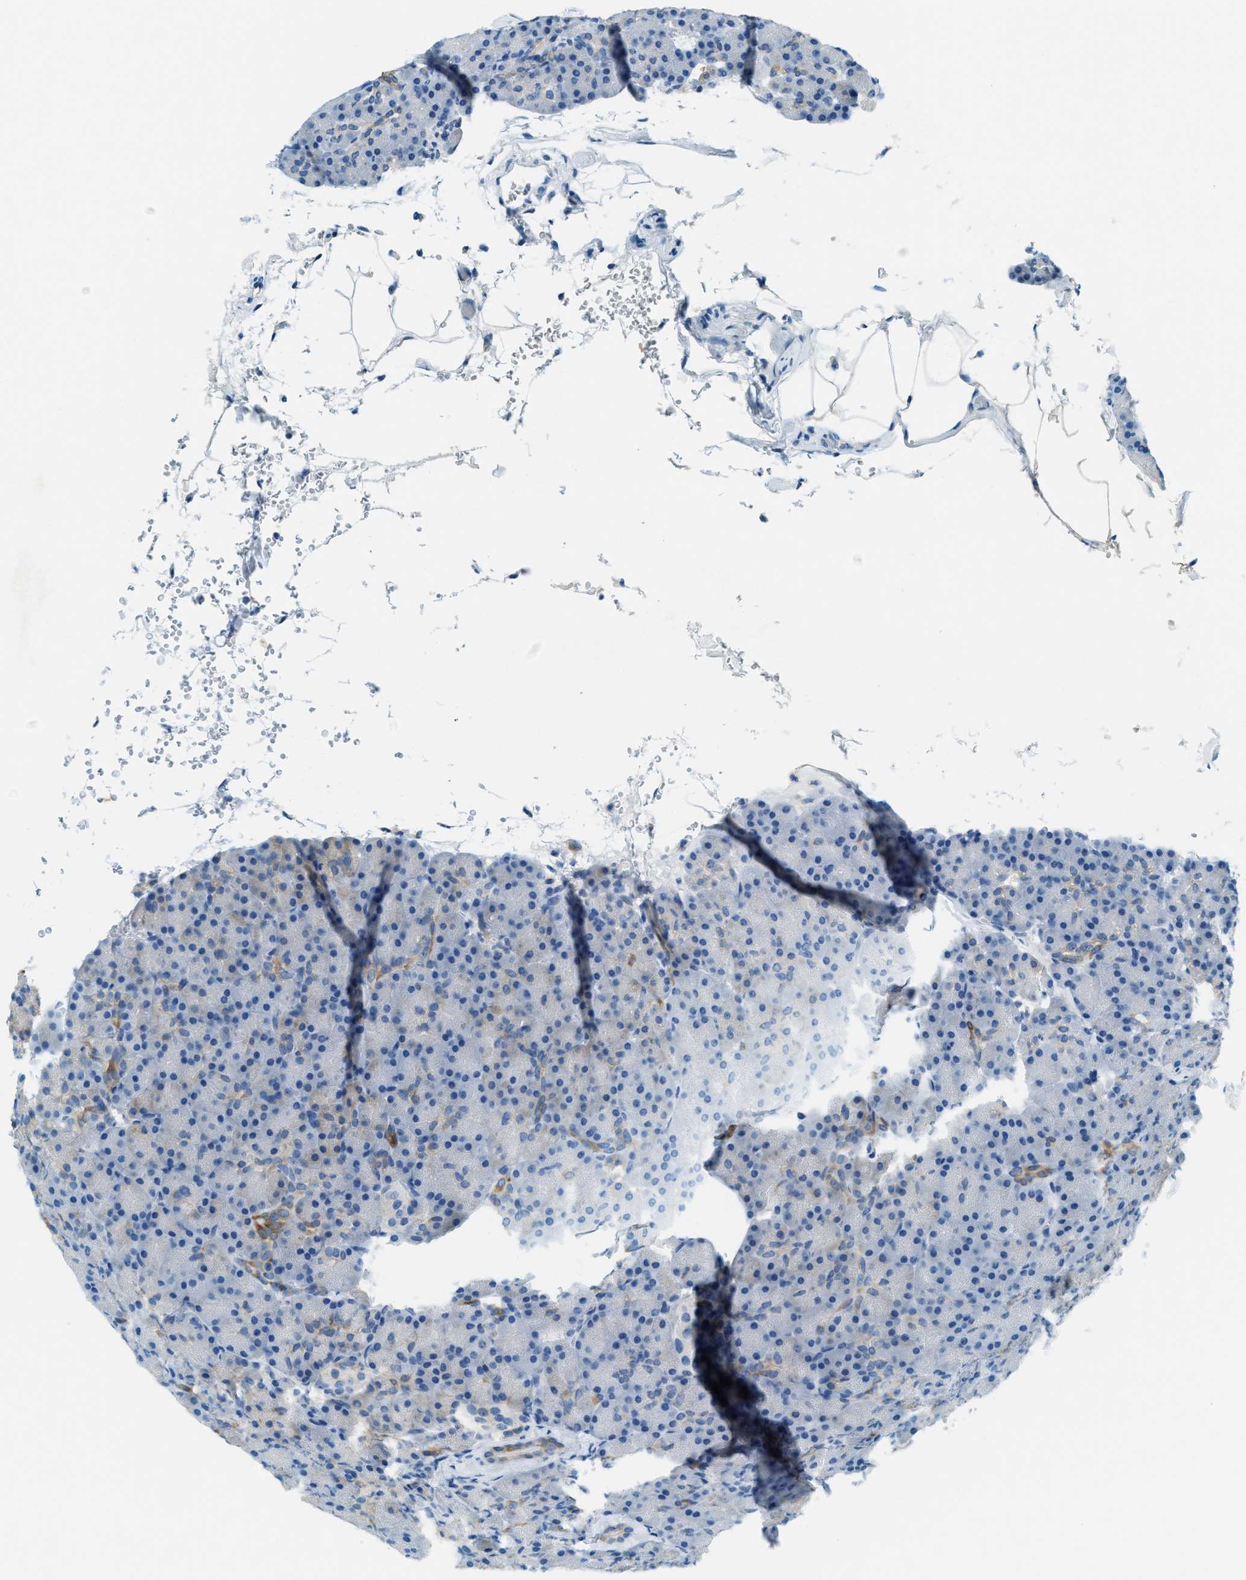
{"staining": {"intensity": "moderate", "quantity": "<25%", "location": "cytoplasmic/membranous"}, "tissue": "pancreas", "cell_type": "Exocrine glandular cells", "image_type": "normal", "snomed": [{"axis": "morphology", "description": "Normal tissue, NOS"}, {"axis": "topography", "description": "Pancreas"}], "caption": "DAB immunohistochemical staining of unremarkable pancreas exhibits moderate cytoplasmic/membranous protein staining in about <25% of exocrine glandular cells. The staining is performed using DAB (3,3'-diaminobenzidine) brown chromogen to label protein expression. The nuclei are counter-stained blue using hematoxylin.", "gene": "MATCAP2", "patient": {"sex": "female", "age": 43}}